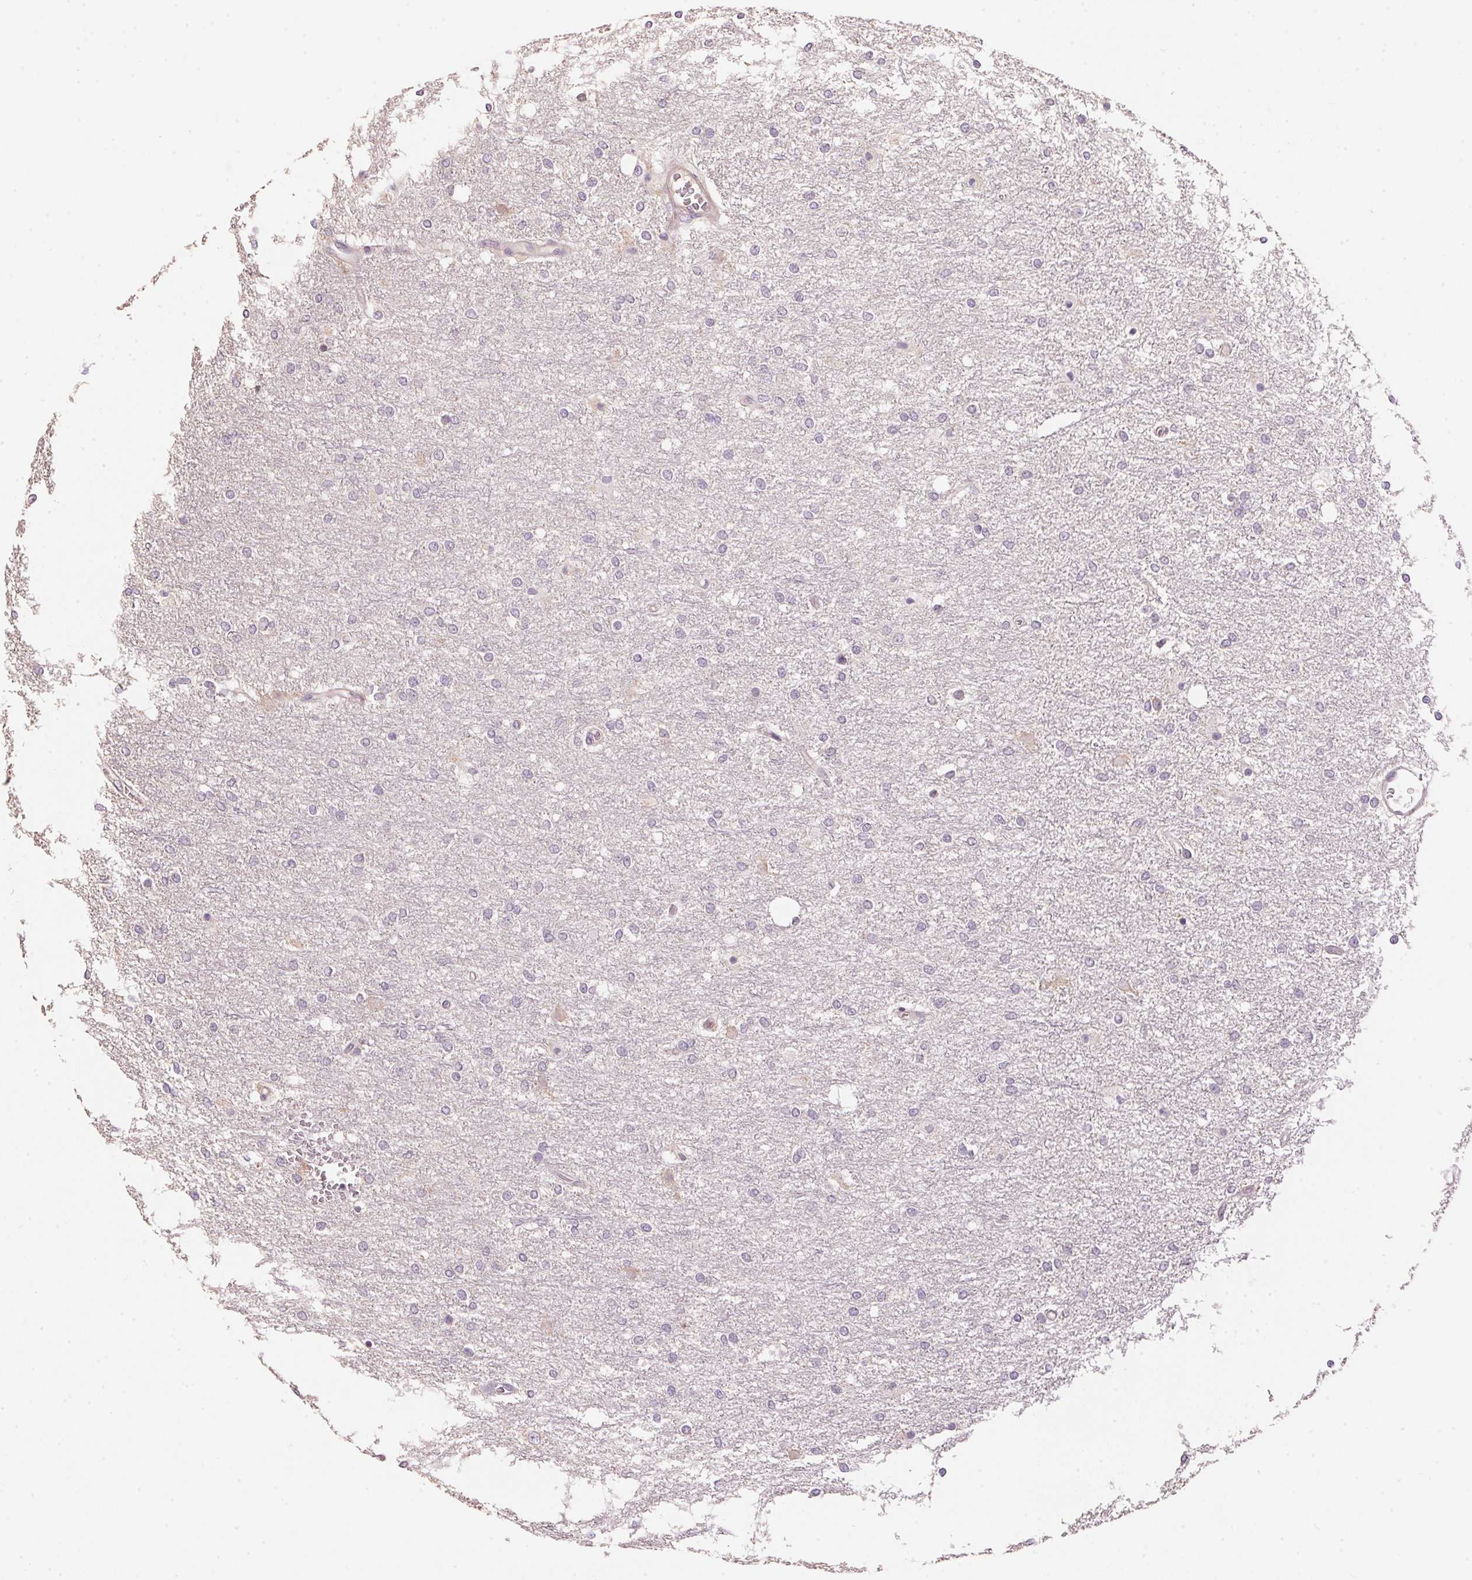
{"staining": {"intensity": "negative", "quantity": "none", "location": "none"}, "tissue": "glioma", "cell_type": "Tumor cells", "image_type": "cancer", "snomed": [{"axis": "morphology", "description": "Glioma, malignant, High grade"}, {"axis": "topography", "description": "Brain"}], "caption": "A micrograph of glioma stained for a protein demonstrates no brown staining in tumor cells.", "gene": "LYZL6", "patient": {"sex": "female", "age": 61}}